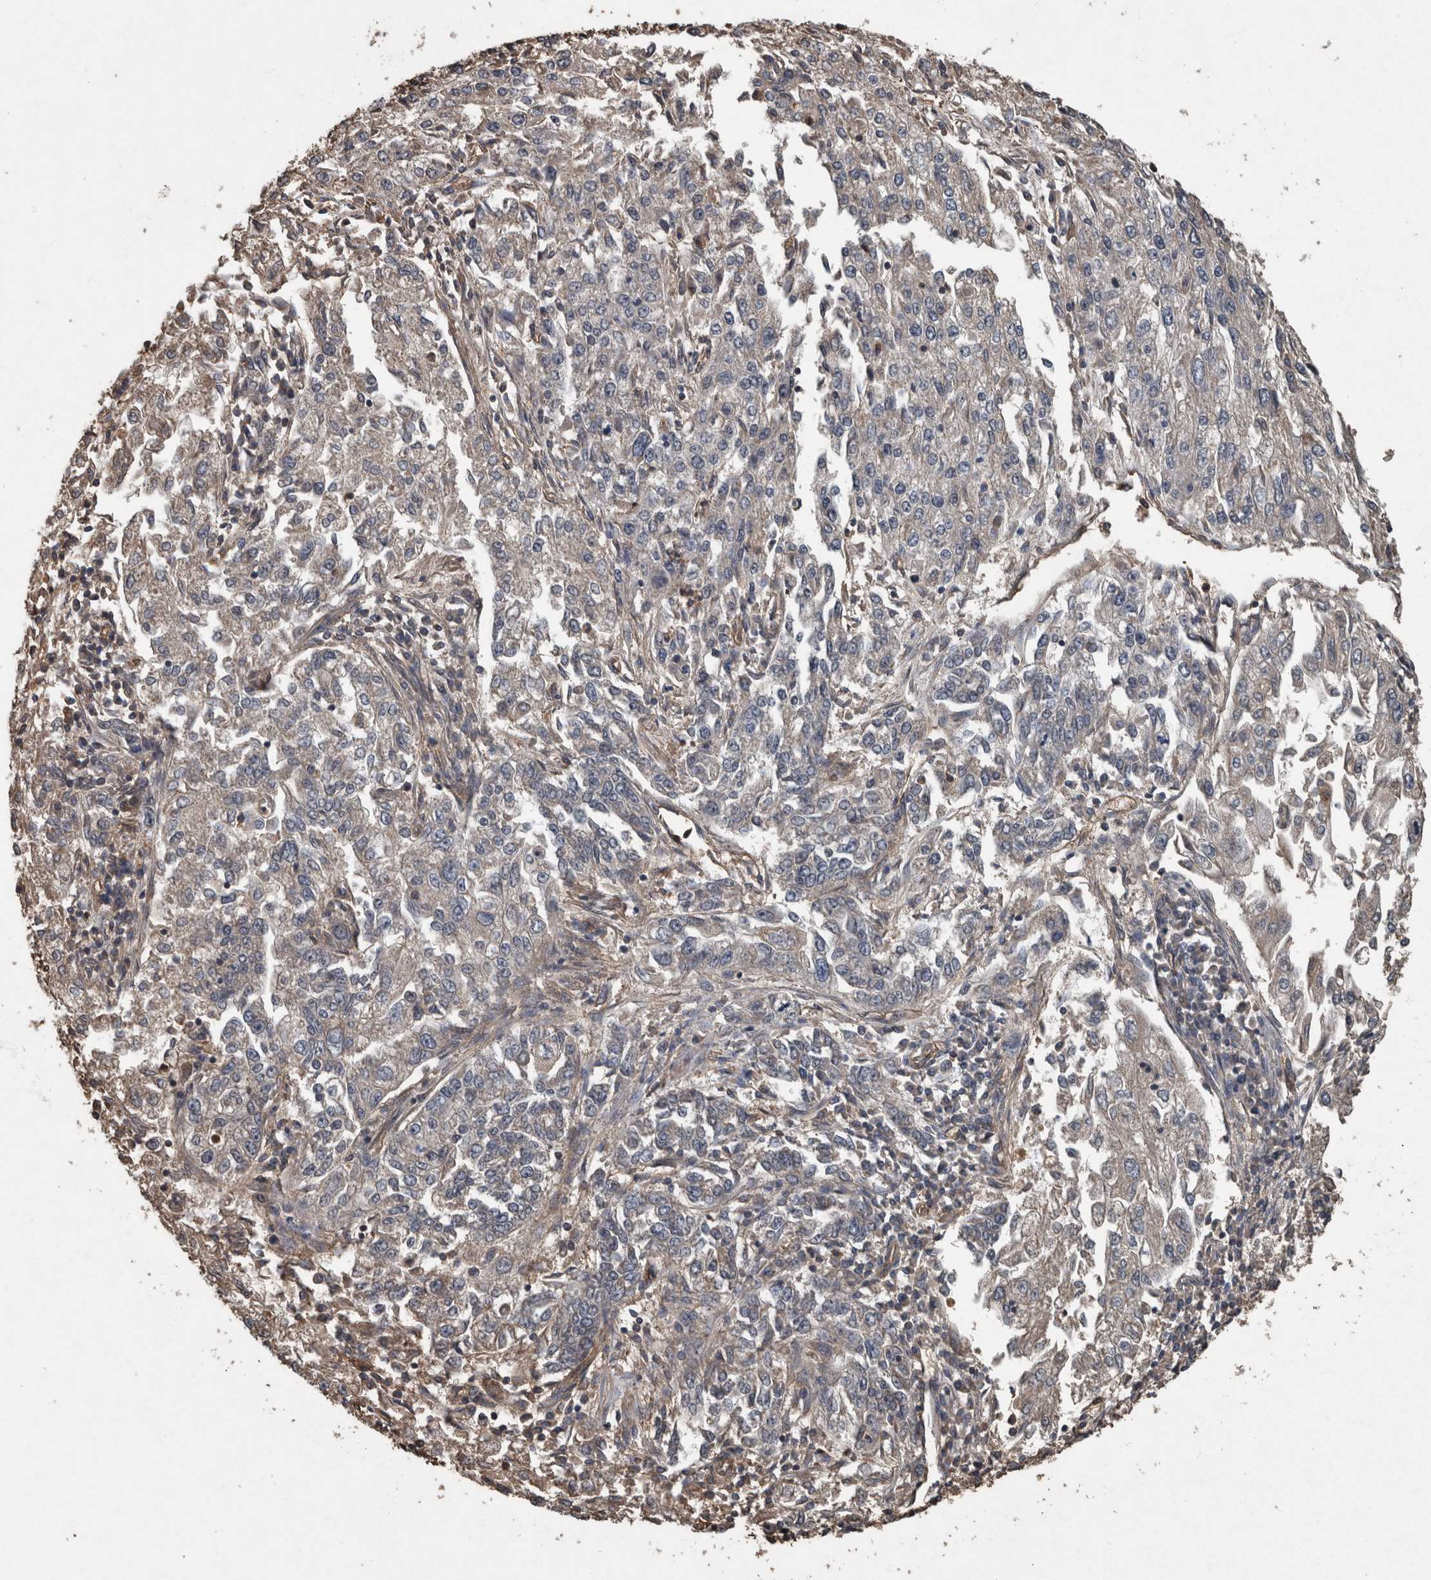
{"staining": {"intensity": "negative", "quantity": "none", "location": "none"}, "tissue": "endometrial cancer", "cell_type": "Tumor cells", "image_type": "cancer", "snomed": [{"axis": "morphology", "description": "Adenocarcinoma, NOS"}, {"axis": "topography", "description": "Endometrium"}], "caption": "Protein analysis of adenocarcinoma (endometrial) reveals no significant staining in tumor cells.", "gene": "FGFRL1", "patient": {"sex": "female", "age": 49}}